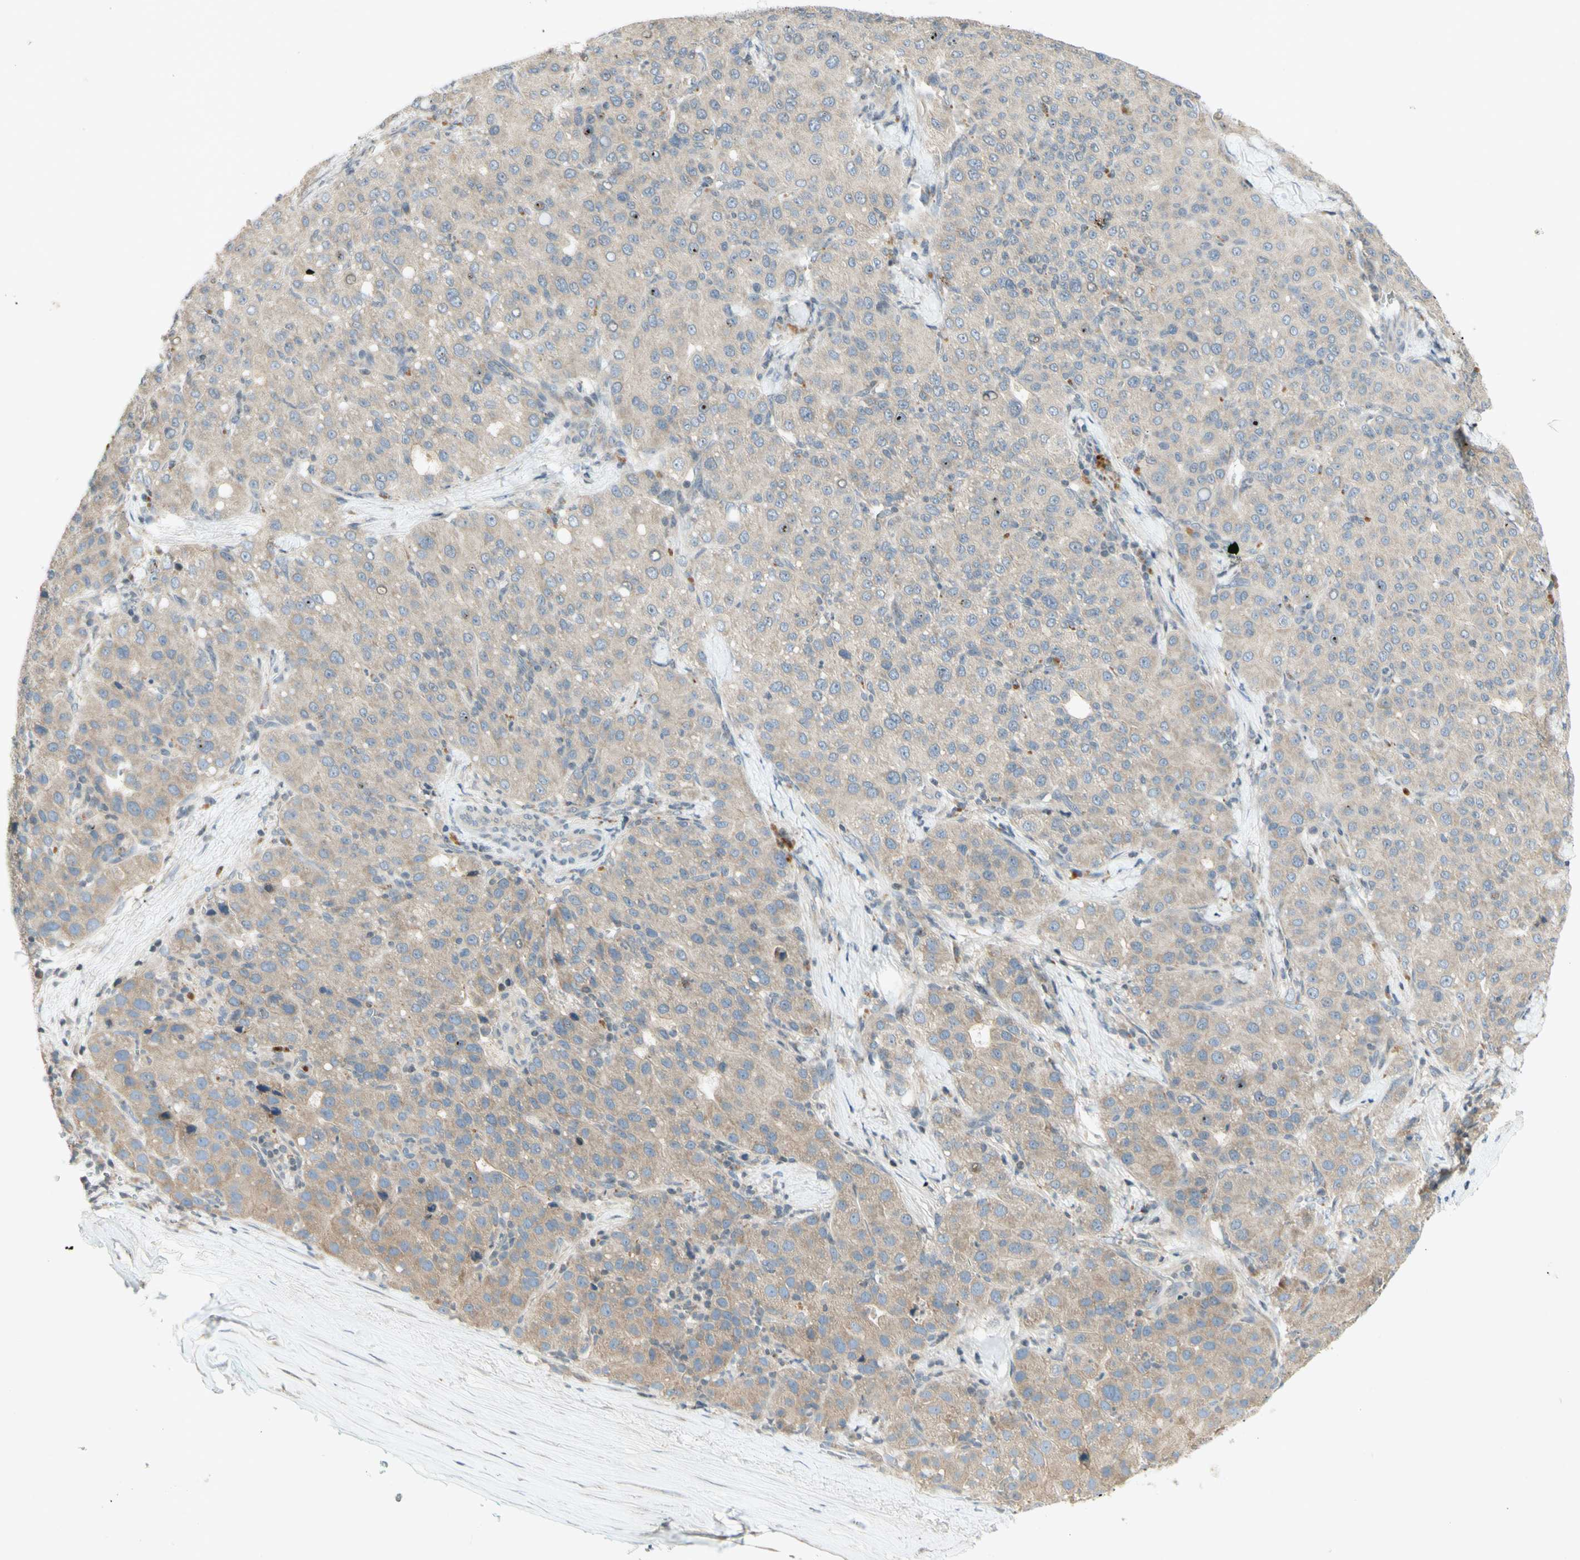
{"staining": {"intensity": "weak", "quantity": ">75%", "location": "cytoplasmic/membranous"}, "tissue": "liver cancer", "cell_type": "Tumor cells", "image_type": "cancer", "snomed": [{"axis": "morphology", "description": "Carcinoma, Hepatocellular, NOS"}, {"axis": "topography", "description": "Liver"}], "caption": "DAB immunohistochemical staining of liver hepatocellular carcinoma demonstrates weak cytoplasmic/membranous protein staining in about >75% of tumor cells.", "gene": "ETF1", "patient": {"sex": "male", "age": 65}}